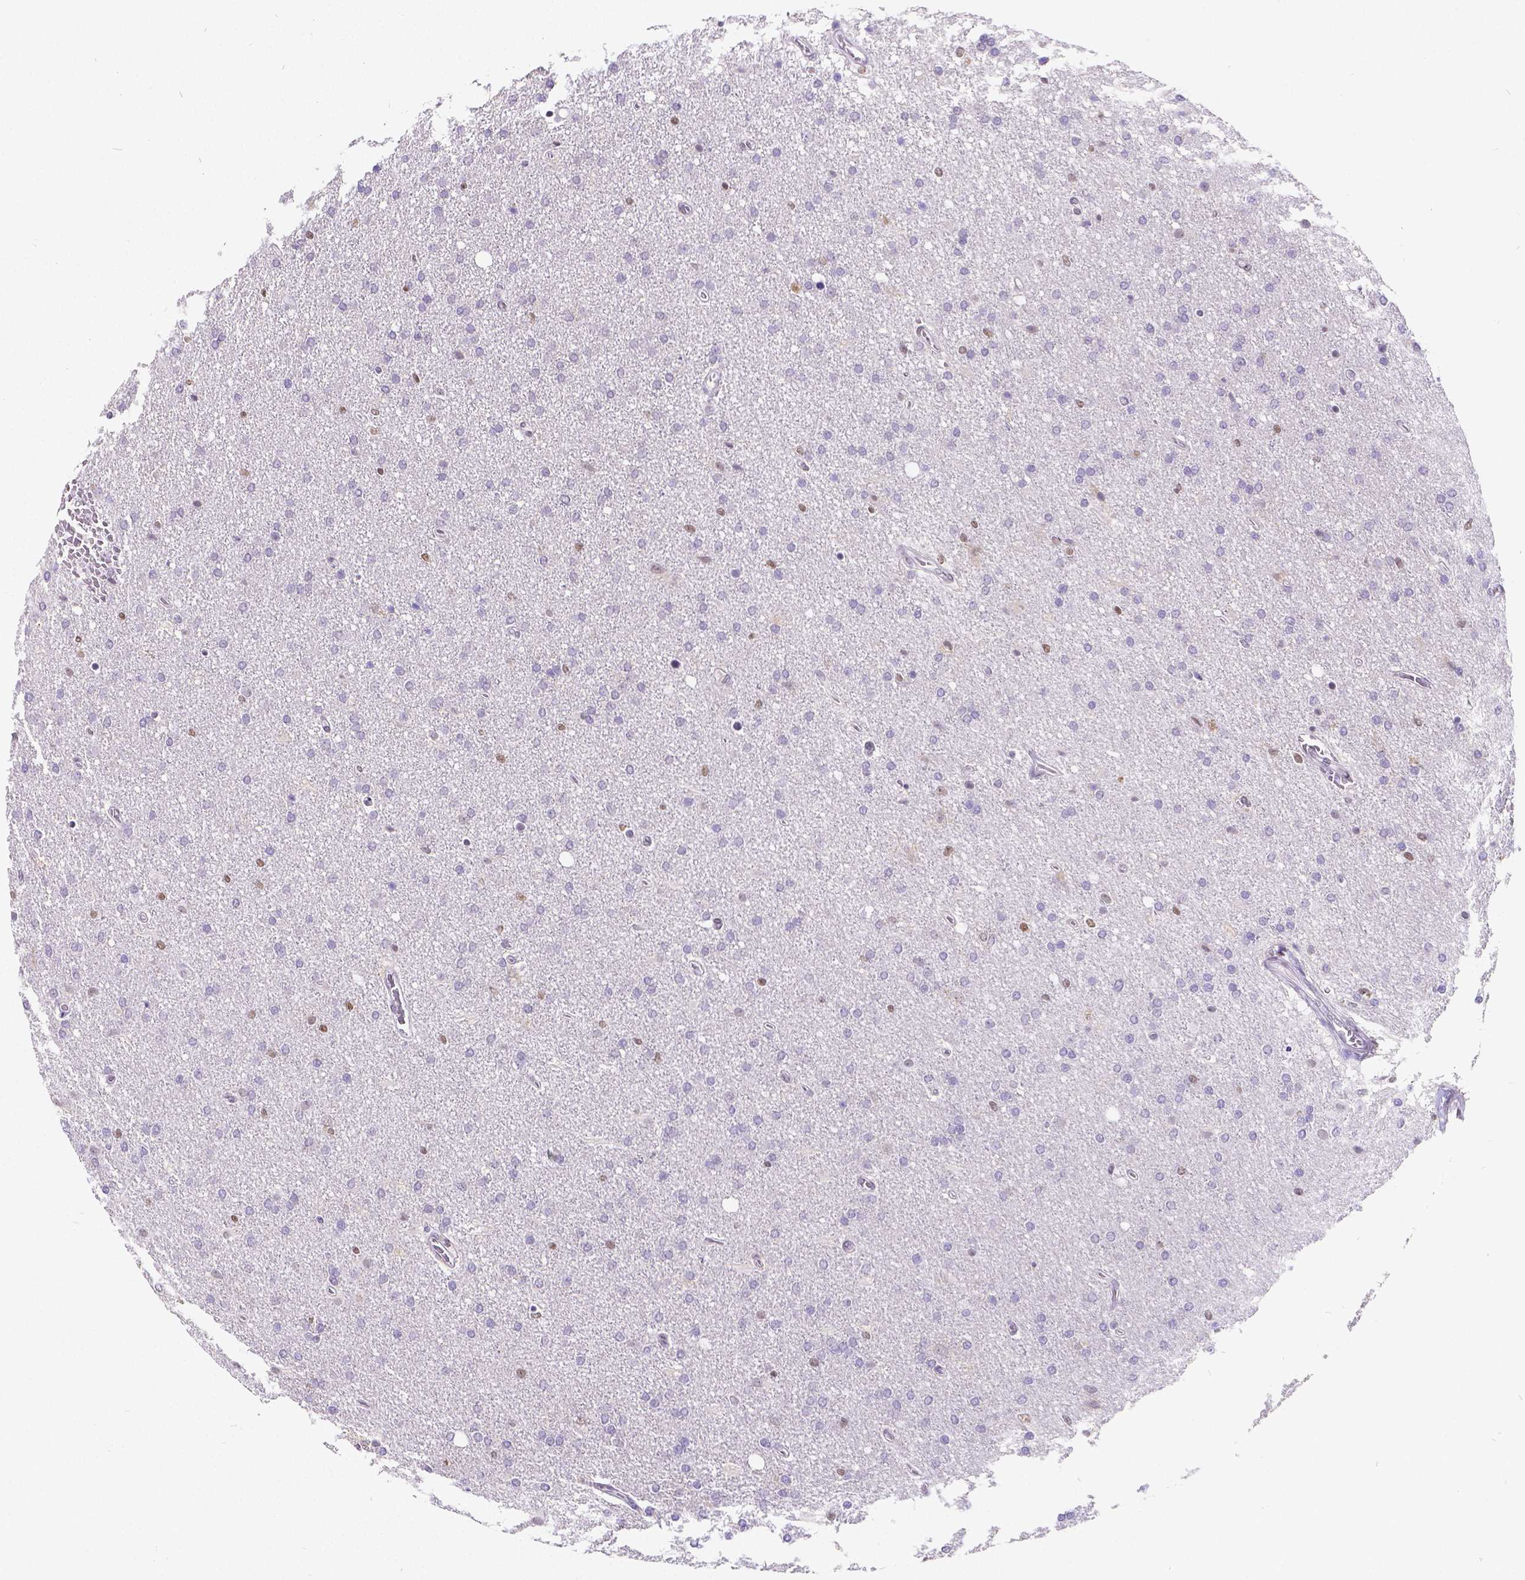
{"staining": {"intensity": "negative", "quantity": "none", "location": "none"}, "tissue": "glioma", "cell_type": "Tumor cells", "image_type": "cancer", "snomed": [{"axis": "morphology", "description": "Glioma, malignant, High grade"}, {"axis": "topography", "description": "Cerebral cortex"}], "caption": "Malignant high-grade glioma was stained to show a protein in brown. There is no significant expression in tumor cells.", "gene": "MEF2C", "patient": {"sex": "male", "age": 70}}